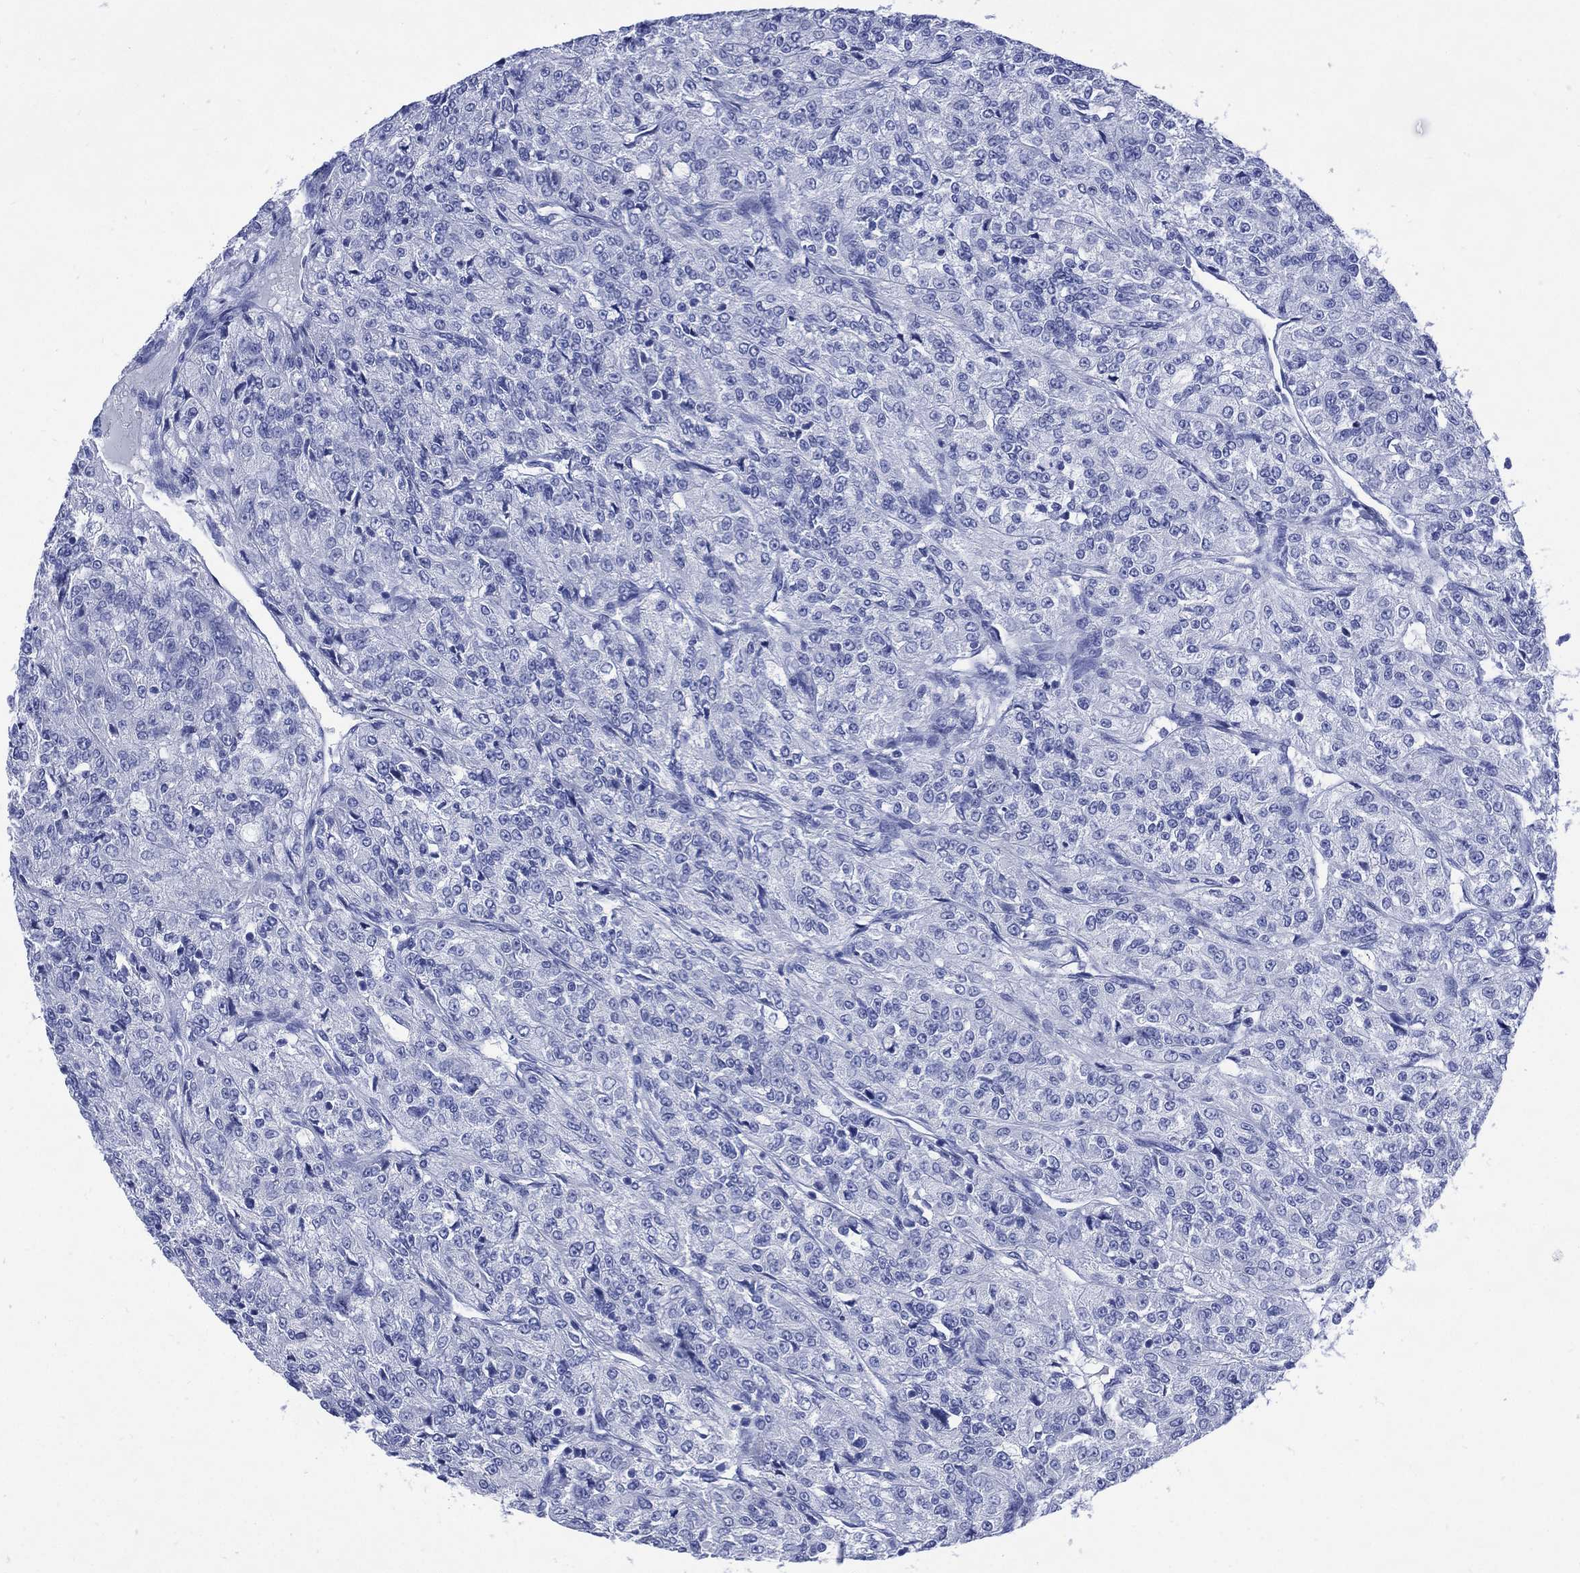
{"staining": {"intensity": "negative", "quantity": "none", "location": "none"}, "tissue": "renal cancer", "cell_type": "Tumor cells", "image_type": "cancer", "snomed": [{"axis": "morphology", "description": "Adenocarcinoma, NOS"}, {"axis": "topography", "description": "Kidney"}], "caption": "A high-resolution micrograph shows immunohistochemistry staining of adenocarcinoma (renal), which reveals no significant expression in tumor cells. Brightfield microscopy of IHC stained with DAB (brown) and hematoxylin (blue), captured at high magnification.", "gene": "SHCBP1L", "patient": {"sex": "female", "age": 63}}